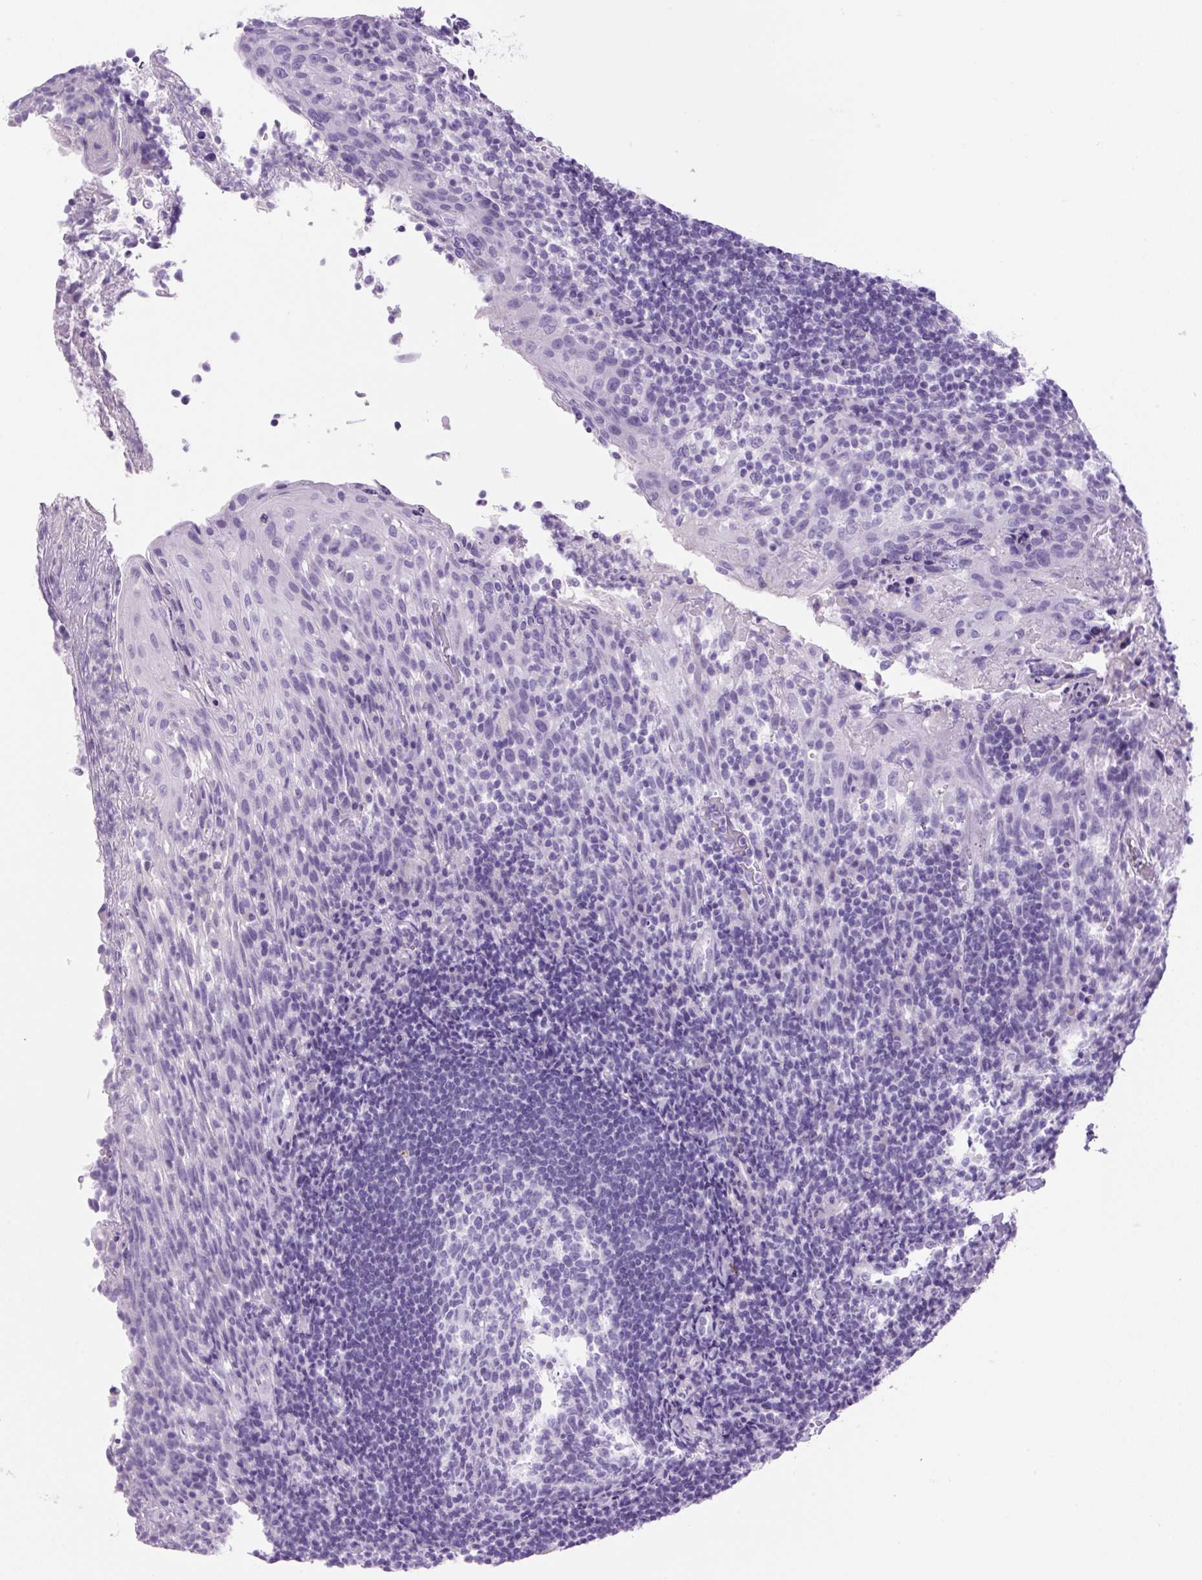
{"staining": {"intensity": "negative", "quantity": "none", "location": "none"}, "tissue": "tonsil", "cell_type": "Germinal center cells", "image_type": "normal", "snomed": [{"axis": "morphology", "description": "Normal tissue, NOS"}, {"axis": "topography", "description": "Tonsil"}], "caption": "IHC of normal human tonsil demonstrates no positivity in germinal center cells.", "gene": "PRRT1", "patient": {"sex": "female", "age": 10}}